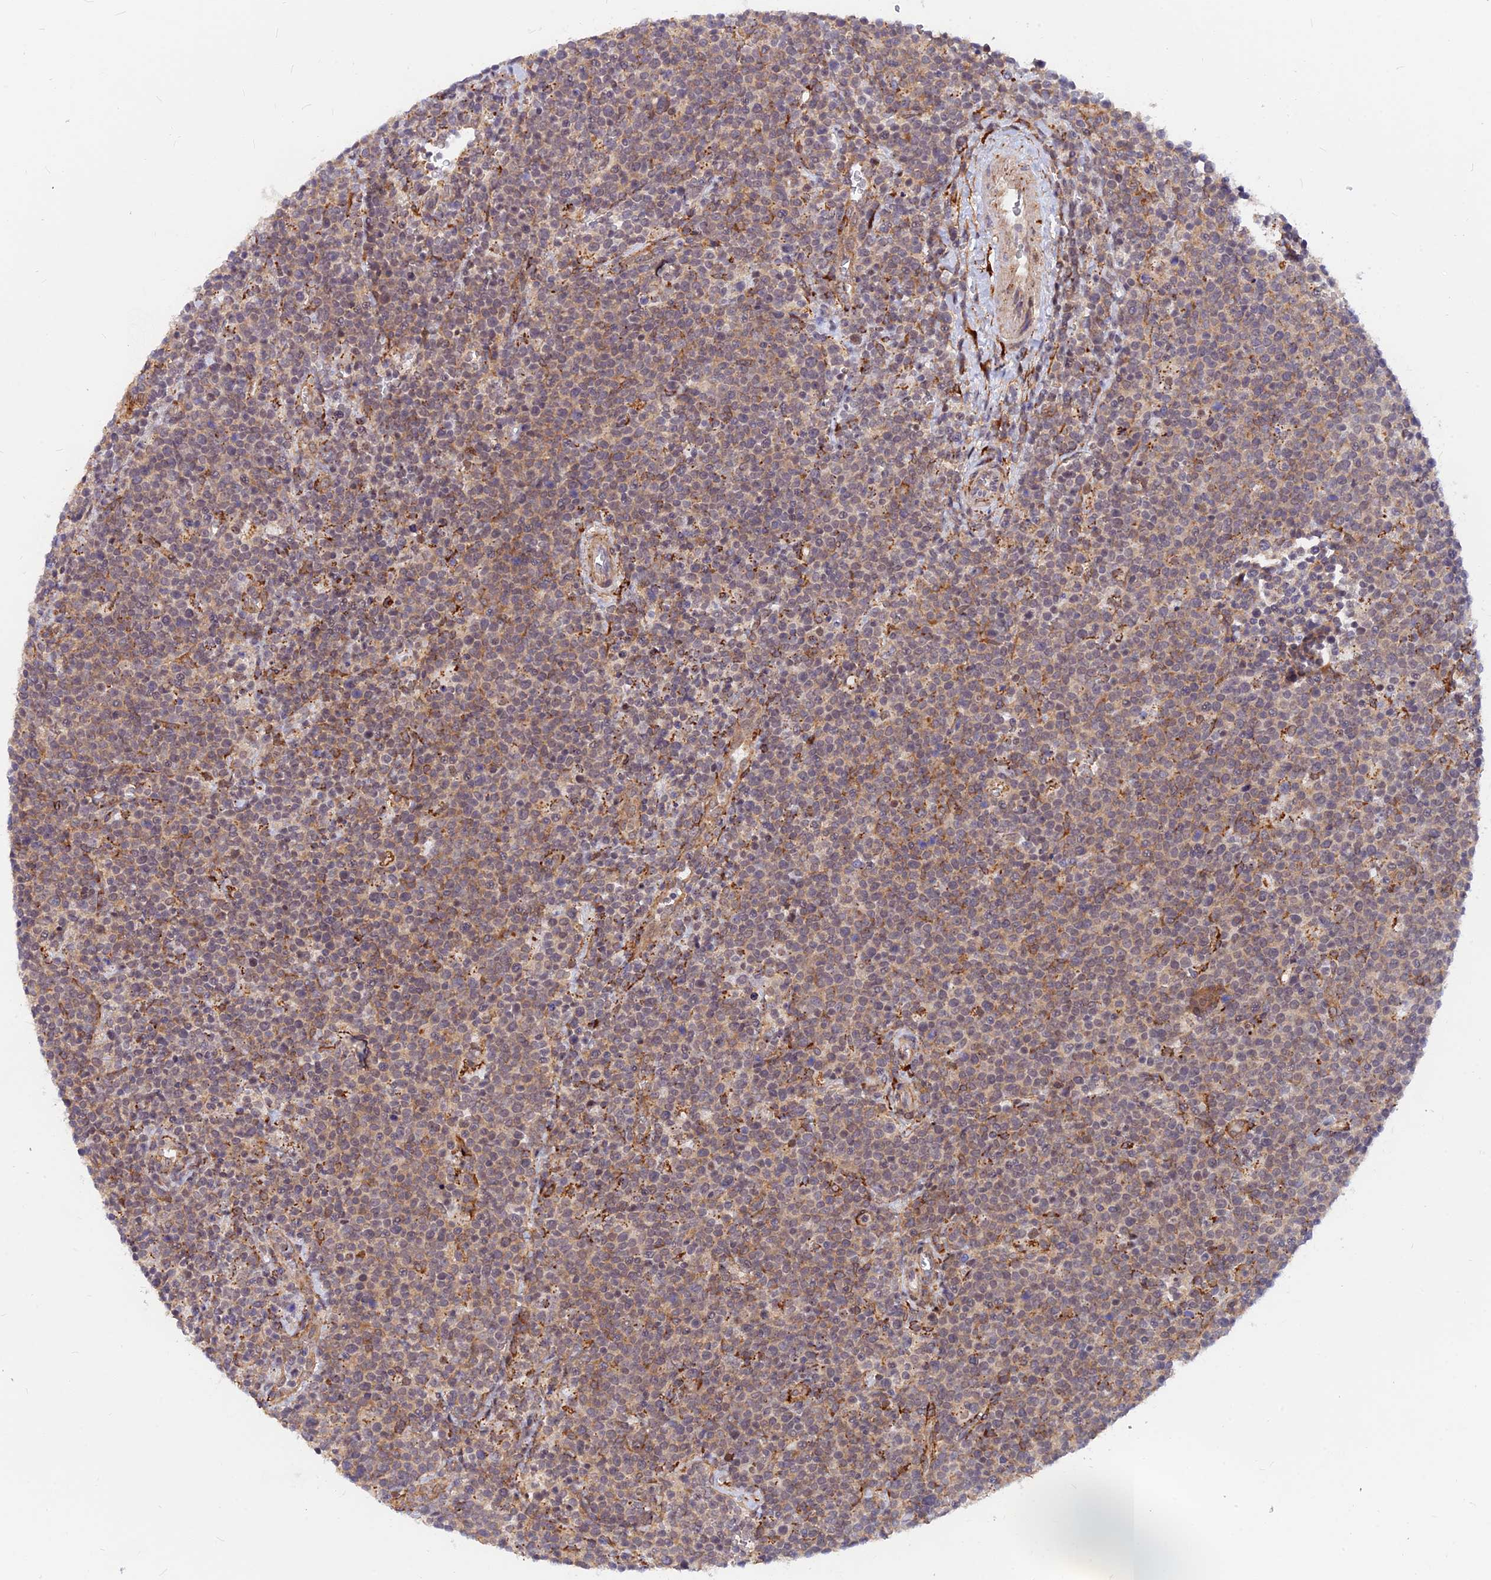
{"staining": {"intensity": "weak", "quantity": "<25%", "location": "cytoplasmic/membranous"}, "tissue": "lymphoma", "cell_type": "Tumor cells", "image_type": "cancer", "snomed": [{"axis": "morphology", "description": "Malignant lymphoma, non-Hodgkin's type, High grade"}, {"axis": "topography", "description": "Lymph node"}], "caption": "Tumor cells are negative for protein expression in human lymphoma.", "gene": "VSTM2L", "patient": {"sex": "male", "age": 61}}